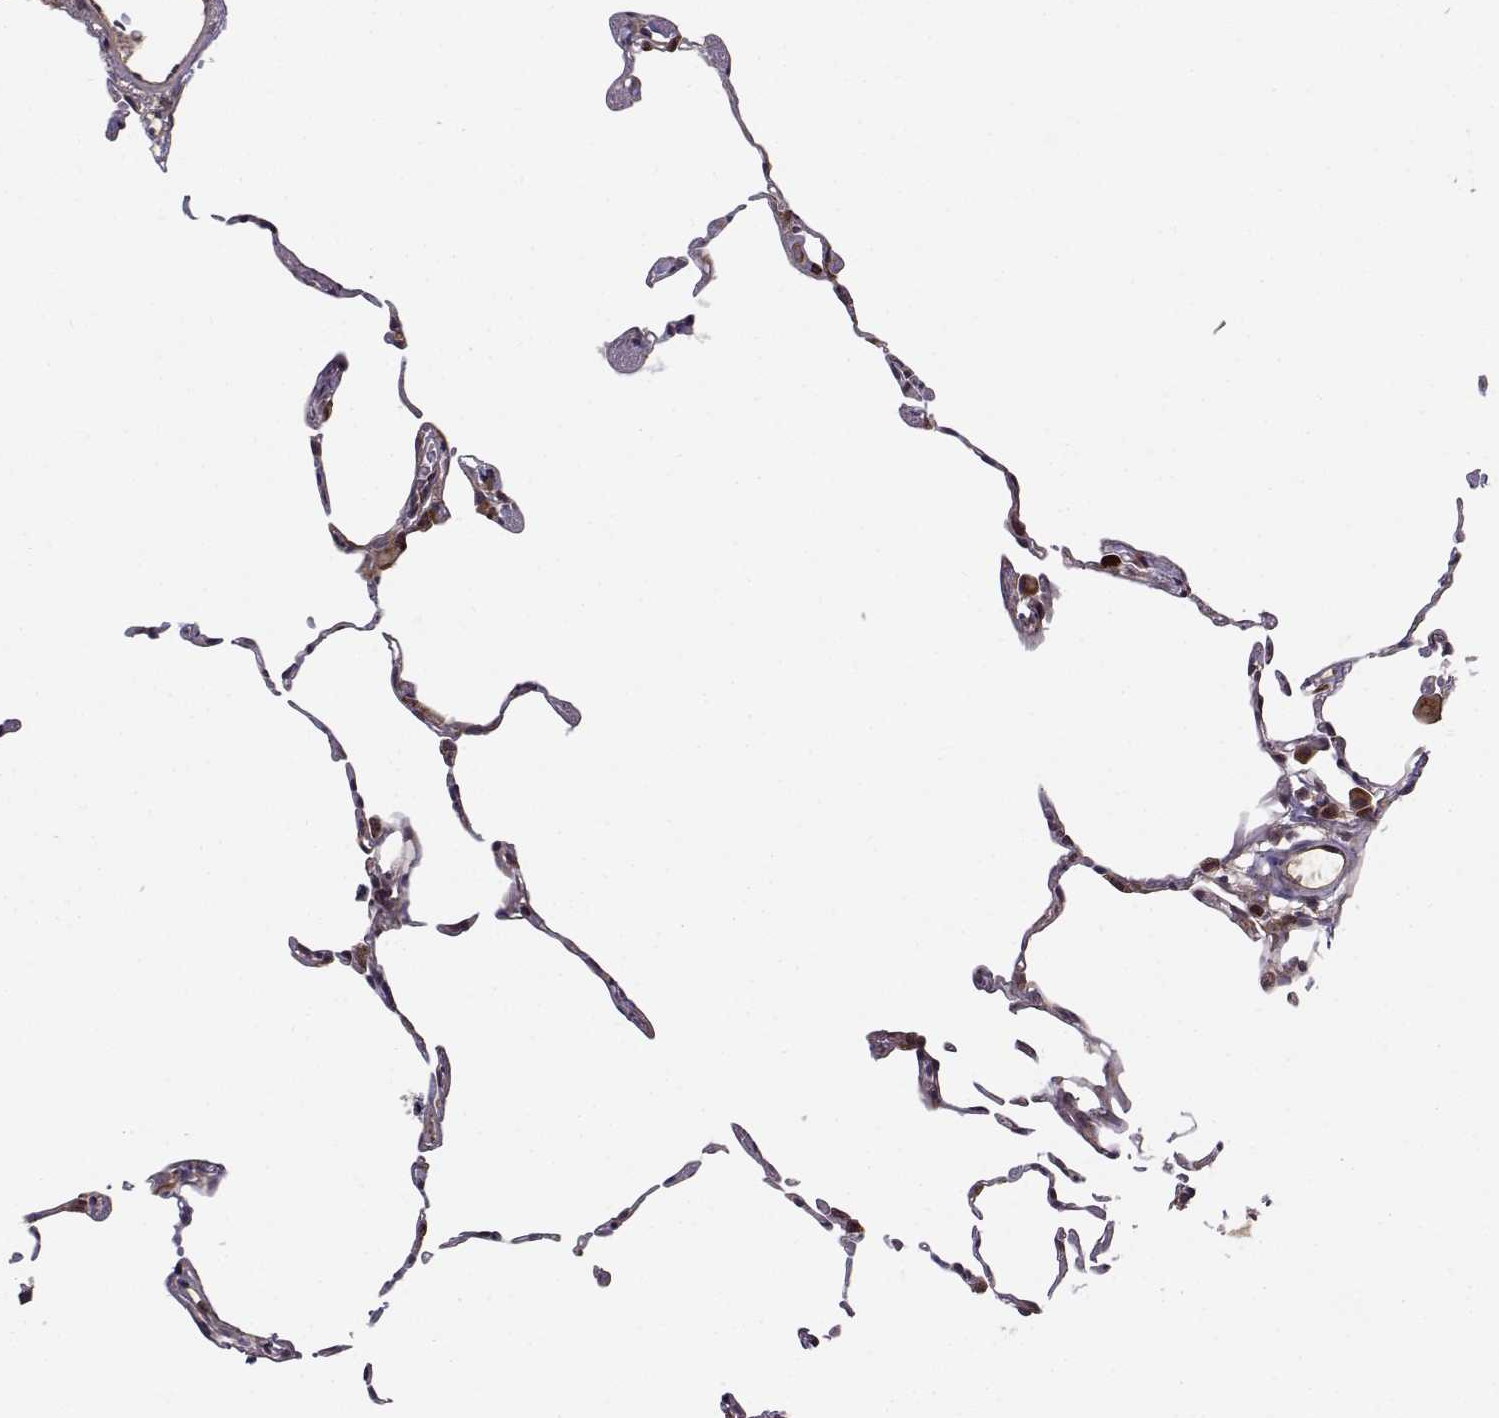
{"staining": {"intensity": "negative", "quantity": "none", "location": "none"}, "tissue": "lung", "cell_type": "Alveolar cells", "image_type": "normal", "snomed": [{"axis": "morphology", "description": "Normal tissue, NOS"}, {"axis": "topography", "description": "Lung"}], "caption": "Histopathology image shows no significant protein staining in alveolar cells of benign lung.", "gene": "RPL31", "patient": {"sex": "female", "age": 57}}